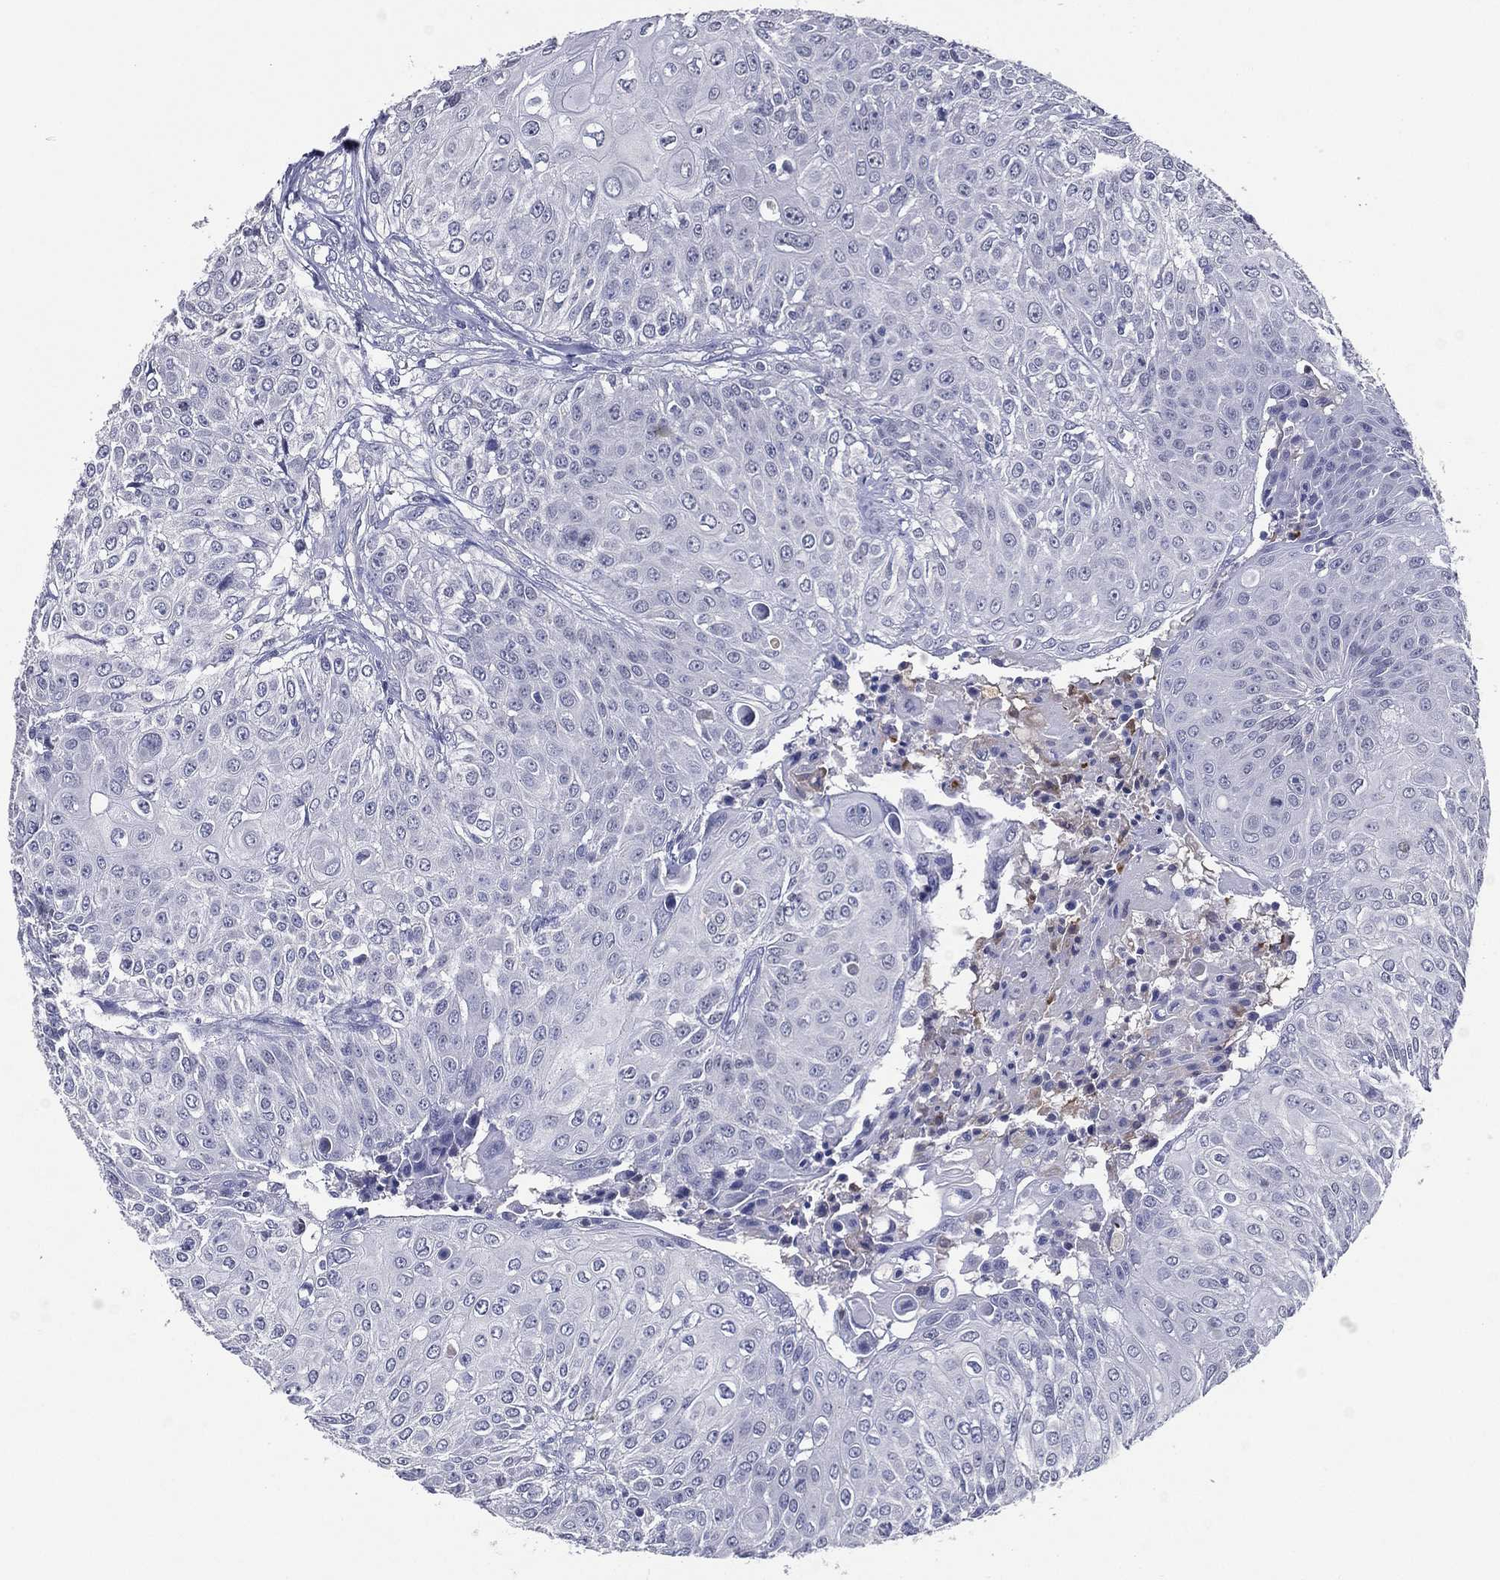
{"staining": {"intensity": "moderate", "quantity": "<25%", "location": "nuclear"}, "tissue": "urothelial cancer", "cell_type": "Tumor cells", "image_type": "cancer", "snomed": [{"axis": "morphology", "description": "Urothelial carcinoma, High grade"}, {"axis": "topography", "description": "Urinary bladder"}], "caption": "Human urothelial carcinoma (high-grade) stained with a protein marker reveals moderate staining in tumor cells.", "gene": "TFAP2A", "patient": {"sex": "female", "age": 79}}